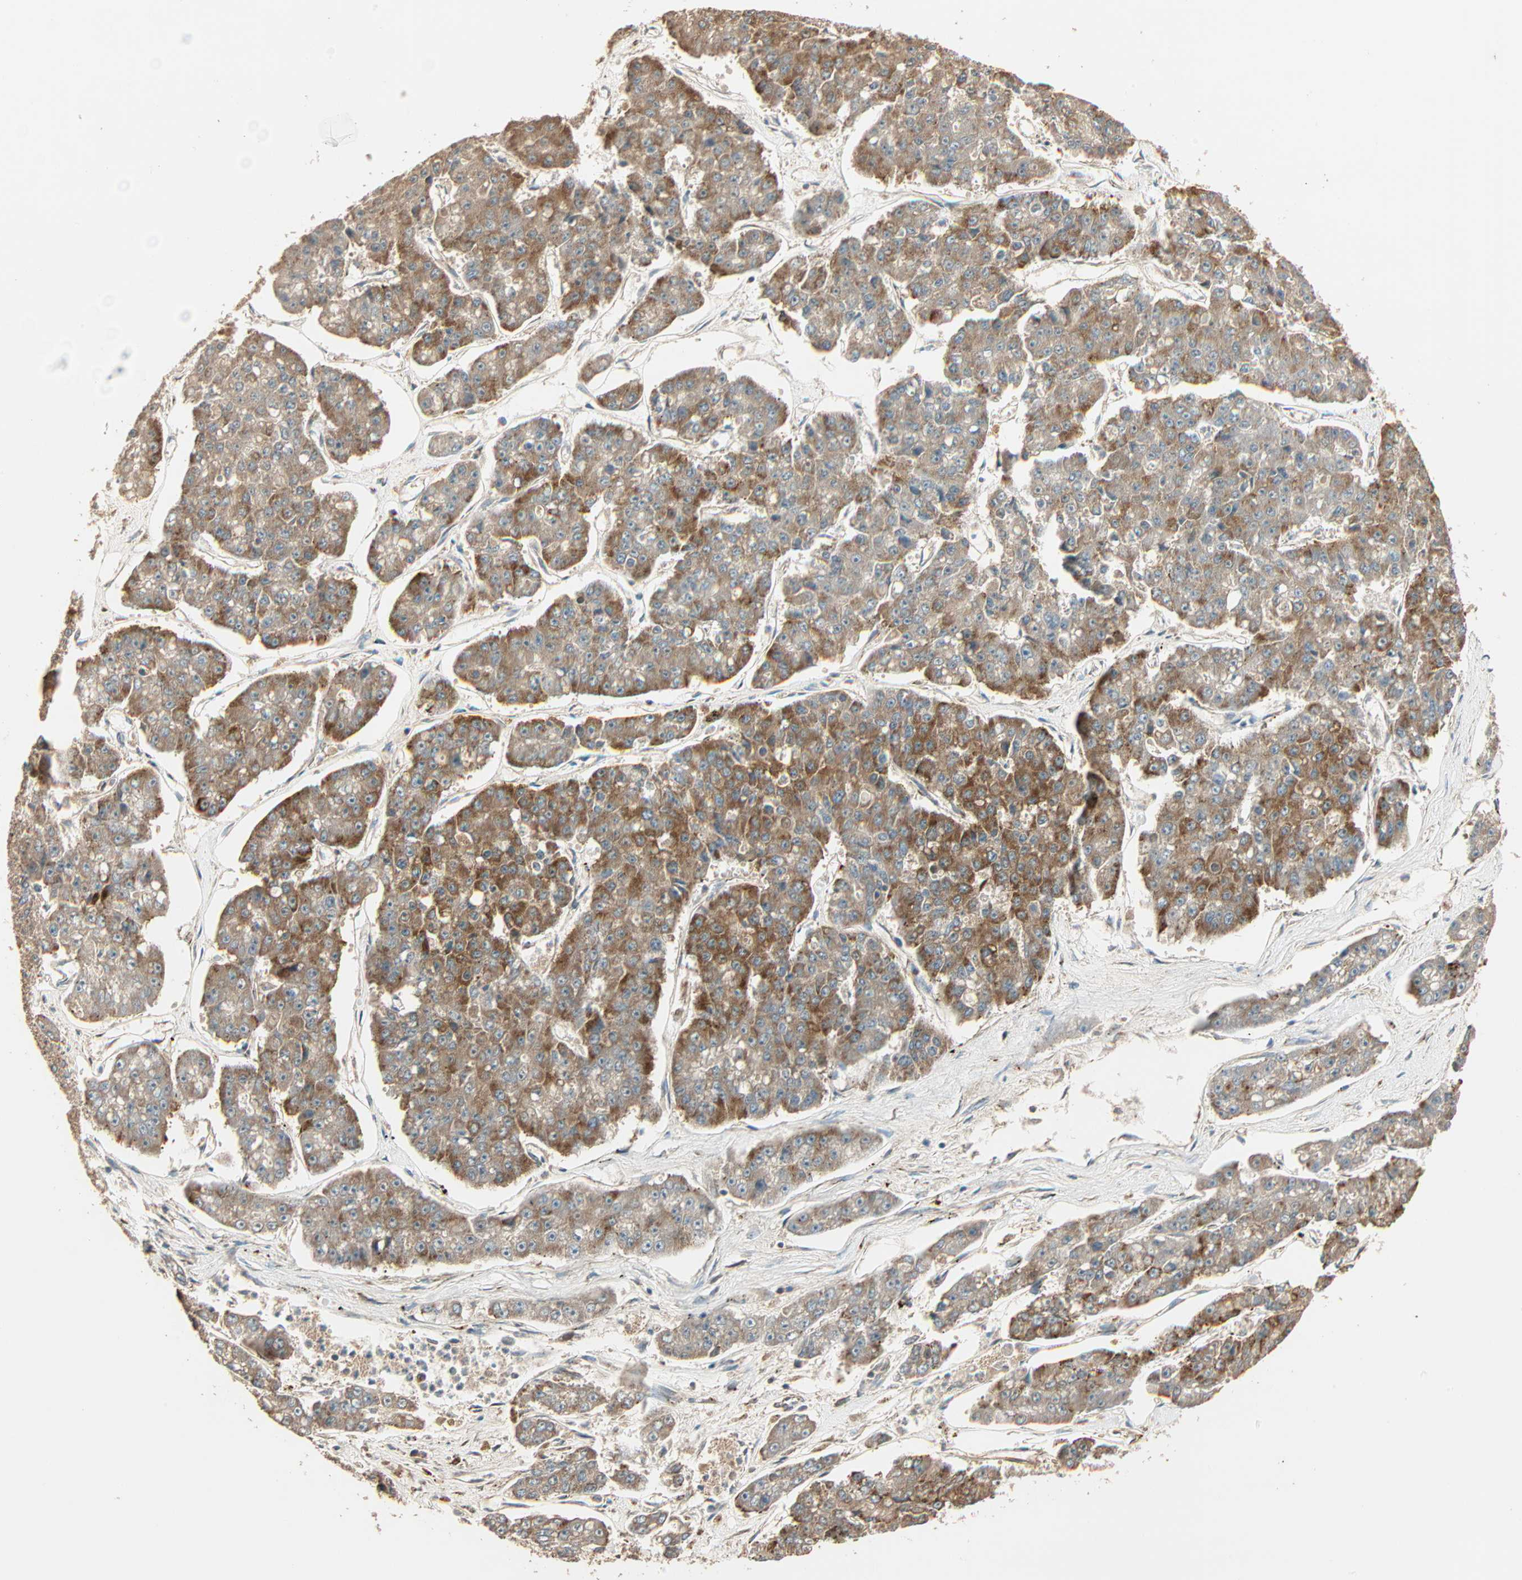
{"staining": {"intensity": "moderate", "quantity": ">75%", "location": "cytoplasmic/membranous"}, "tissue": "pancreatic cancer", "cell_type": "Tumor cells", "image_type": "cancer", "snomed": [{"axis": "morphology", "description": "Adenocarcinoma, NOS"}, {"axis": "topography", "description": "Pancreas"}], "caption": "The immunohistochemical stain highlights moderate cytoplasmic/membranous expression in tumor cells of pancreatic adenocarcinoma tissue. (DAB IHC with brightfield microscopy, high magnification).", "gene": "GALK1", "patient": {"sex": "male", "age": 50}}